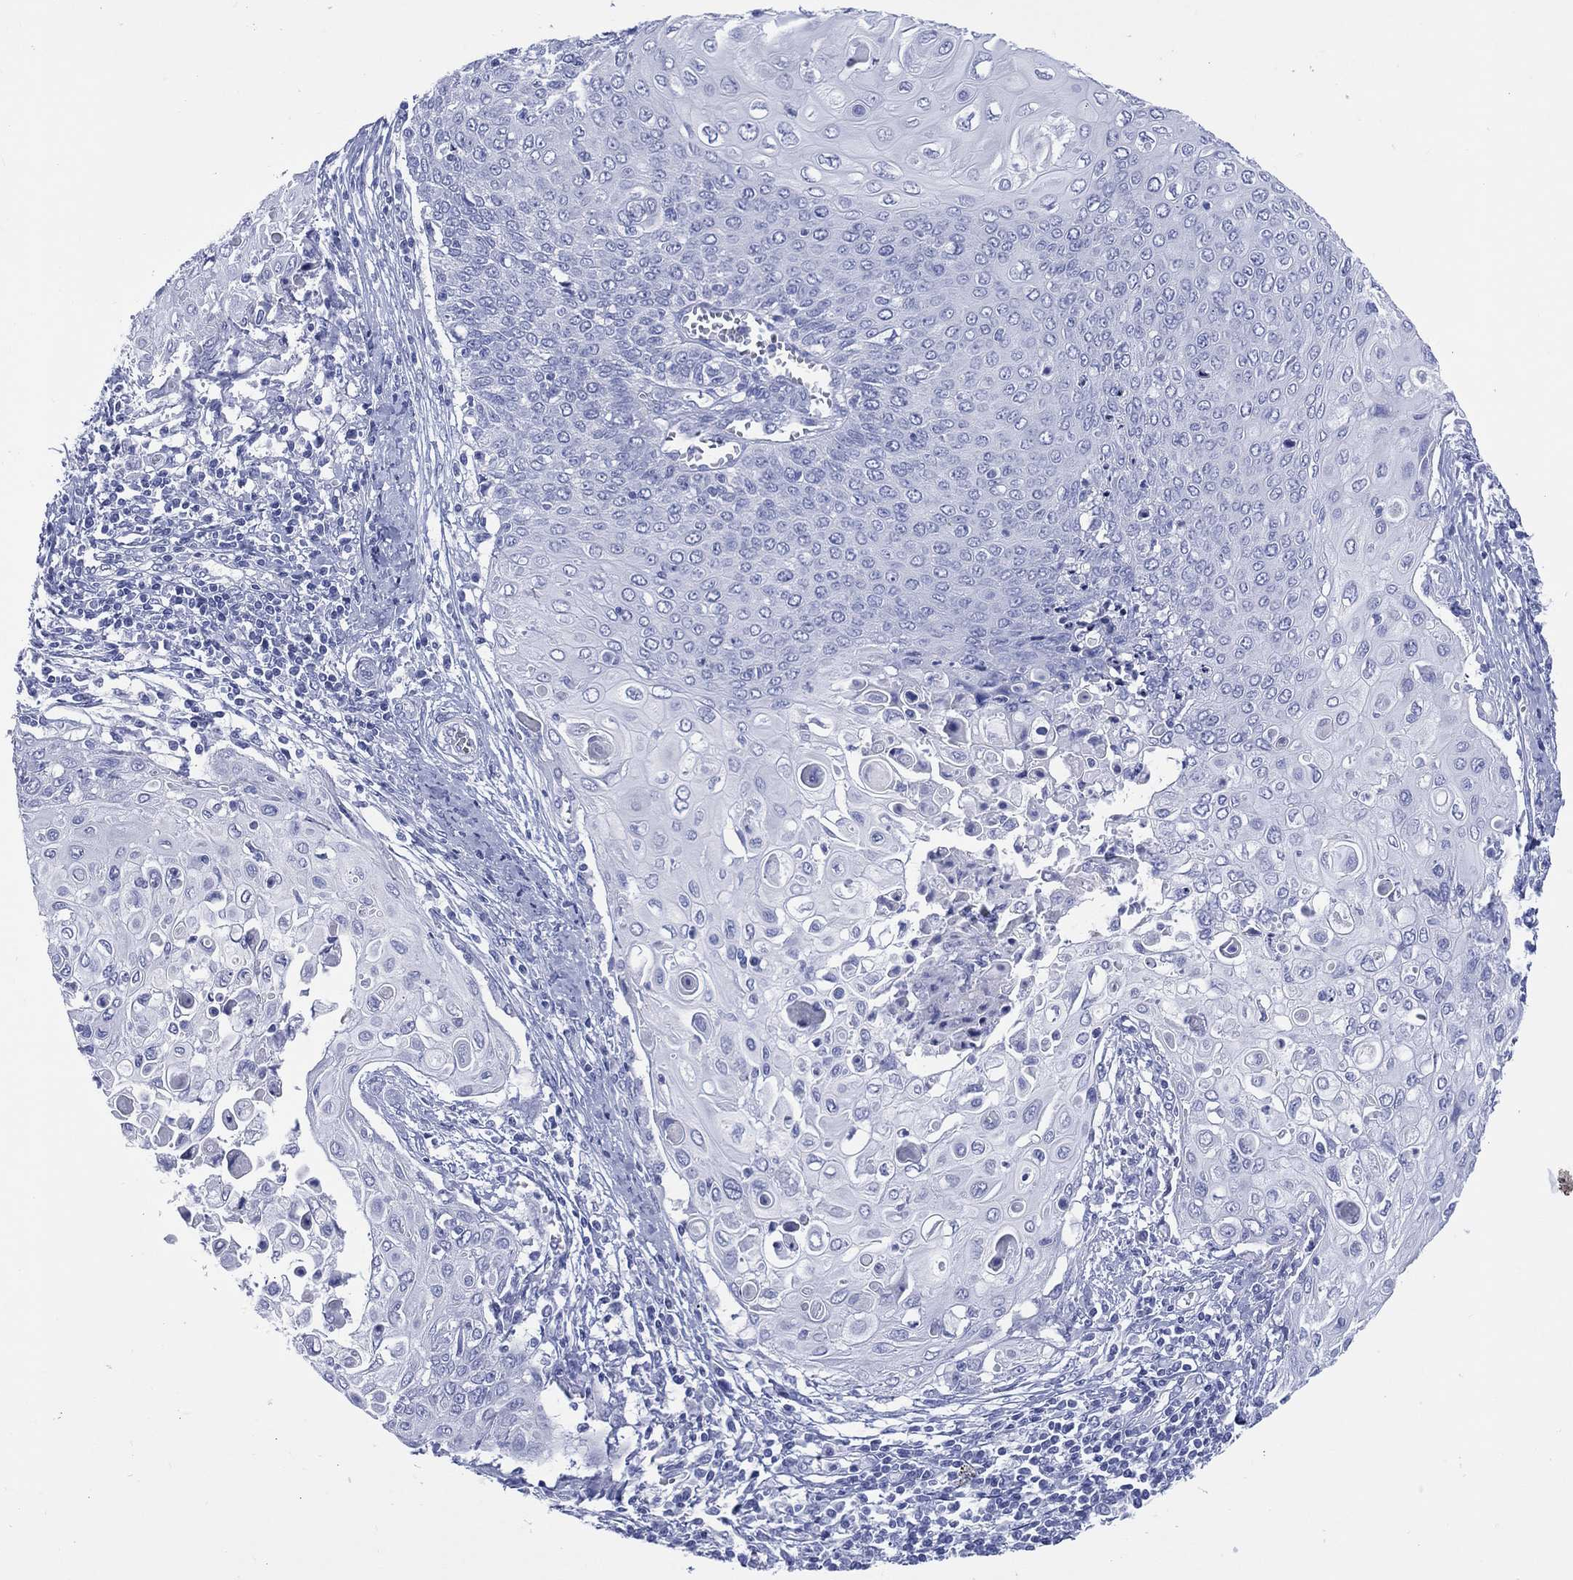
{"staining": {"intensity": "negative", "quantity": "none", "location": "none"}, "tissue": "cervical cancer", "cell_type": "Tumor cells", "image_type": "cancer", "snomed": [{"axis": "morphology", "description": "Squamous cell carcinoma, NOS"}, {"axis": "topography", "description": "Cervix"}], "caption": "Immunohistochemistry (IHC) of human cervical squamous cell carcinoma displays no positivity in tumor cells.", "gene": "LRRD1", "patient": {"sex": "female", "age": 39}}